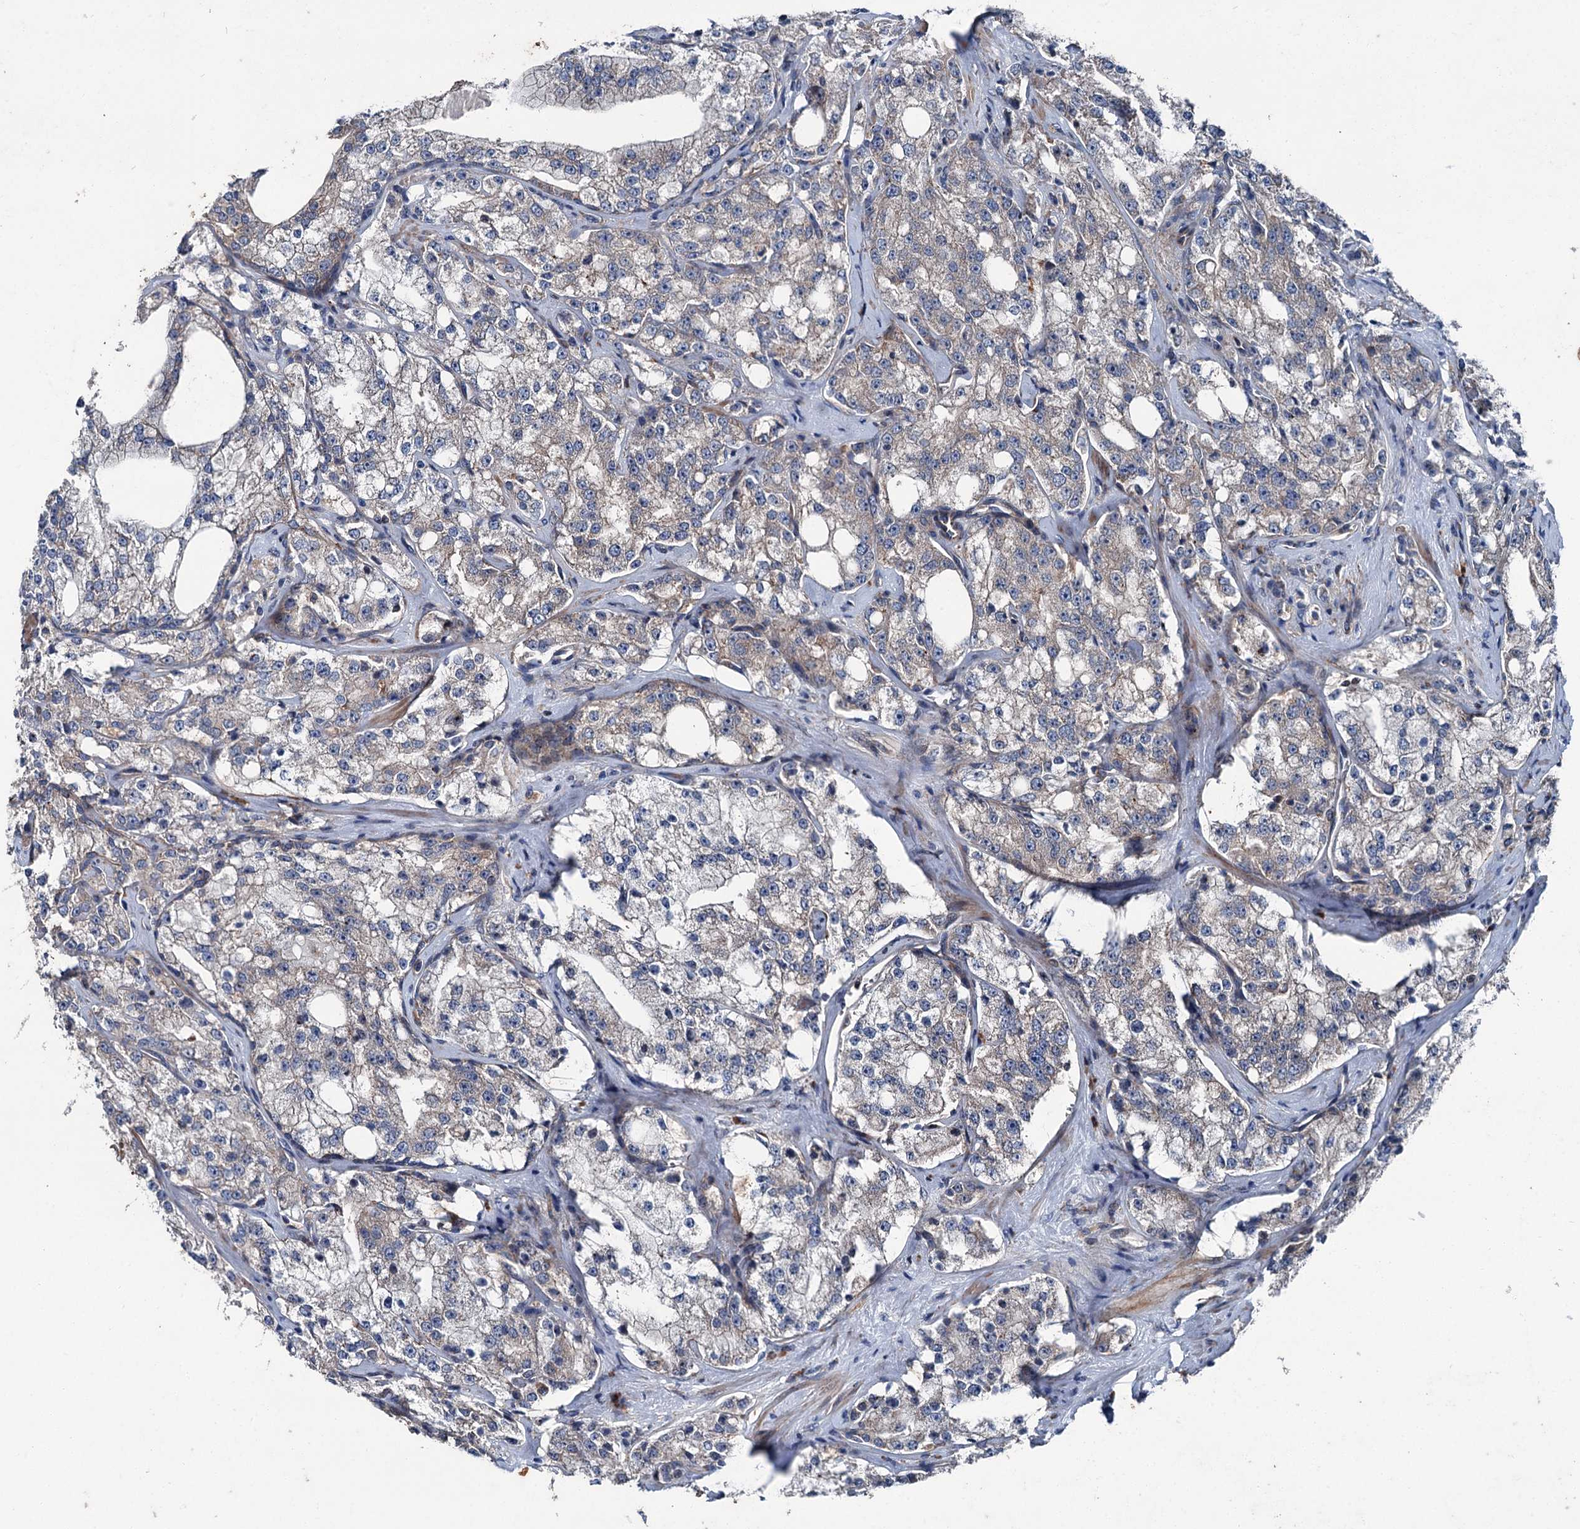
{"staining": {"intensity": "weak", "quantity": "<25%", "location": "cytoplasmic/membranous"}, "tissue": "prostate cancer", "cell_type": "Tumor cells", "image_type": "cancer", "snomed": [{"axis": "morphology", "description": "Adenocarcinoma, High grade"}, {"axis": "topography", "description": "Prostate"}], "caption": "Tumor cells are negative for brown protein staining in prostate cancer (high-grade adenocarcinoma). Nuclei are stained in blue.", "gene": "RUFY1", "patient": {"sex": "male", "age": 64}}